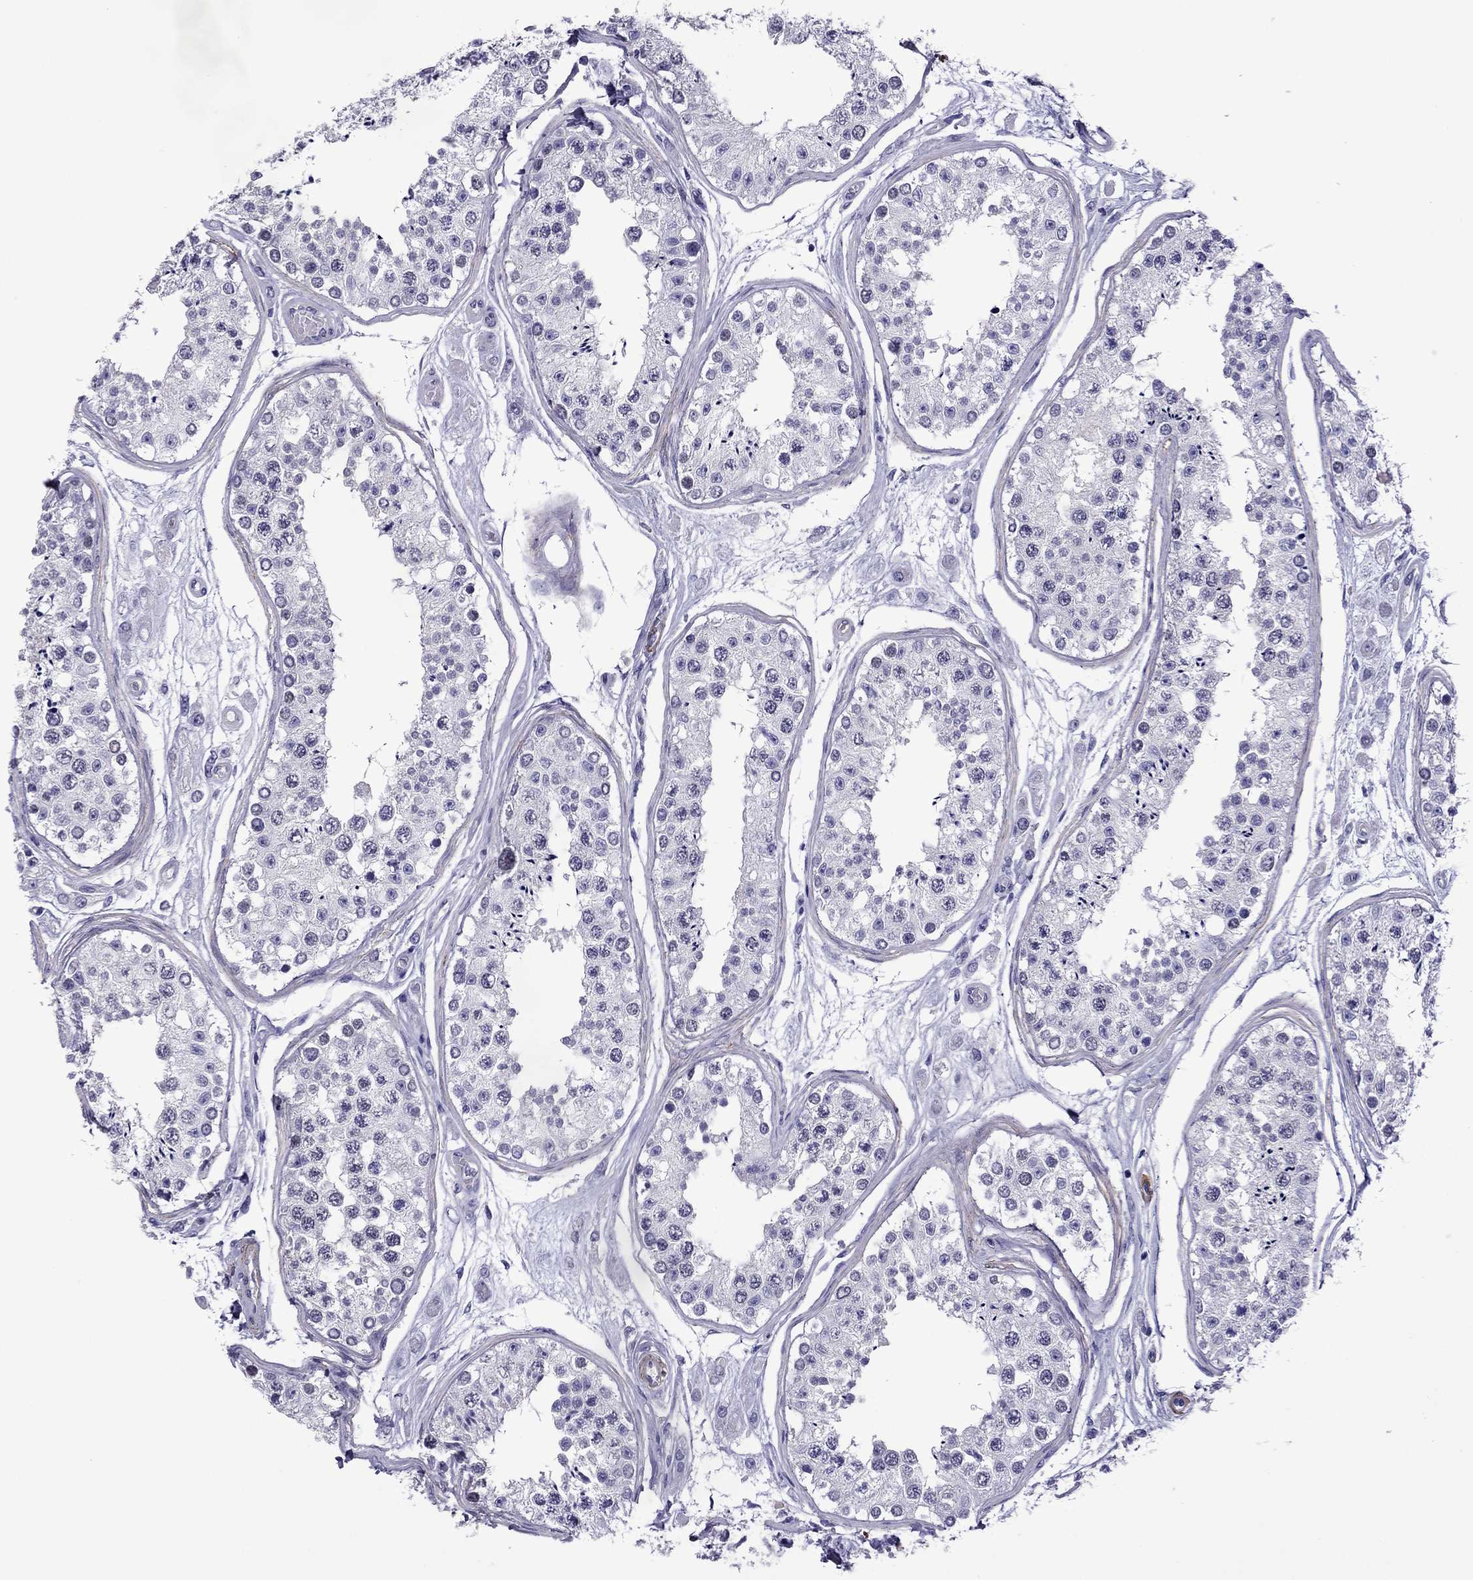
{"staining": {"intensity": "negative", "quantity": "none", "location": "none"}, "tissue": "testis", "cell_type": "Cells in seminiferous ducts", "image_type": "normal", "snomed": [{"axis": "morphology", "description": "Normal tissue, NOS"}, {"axis": "topography", "description": "Testis"}], "caption": "Benign testis was stained to show a protein in brown. There is no significant expression in cells in seminiferous ducts. Brightfield microscopy of IHC stained with DAB (3,3'-diaminobenzidine) (brown) and hematoxylin (blue), captured at high magnification.", "gene": "CHRNA5", "patient": {"sex": "male", "age": 25}}